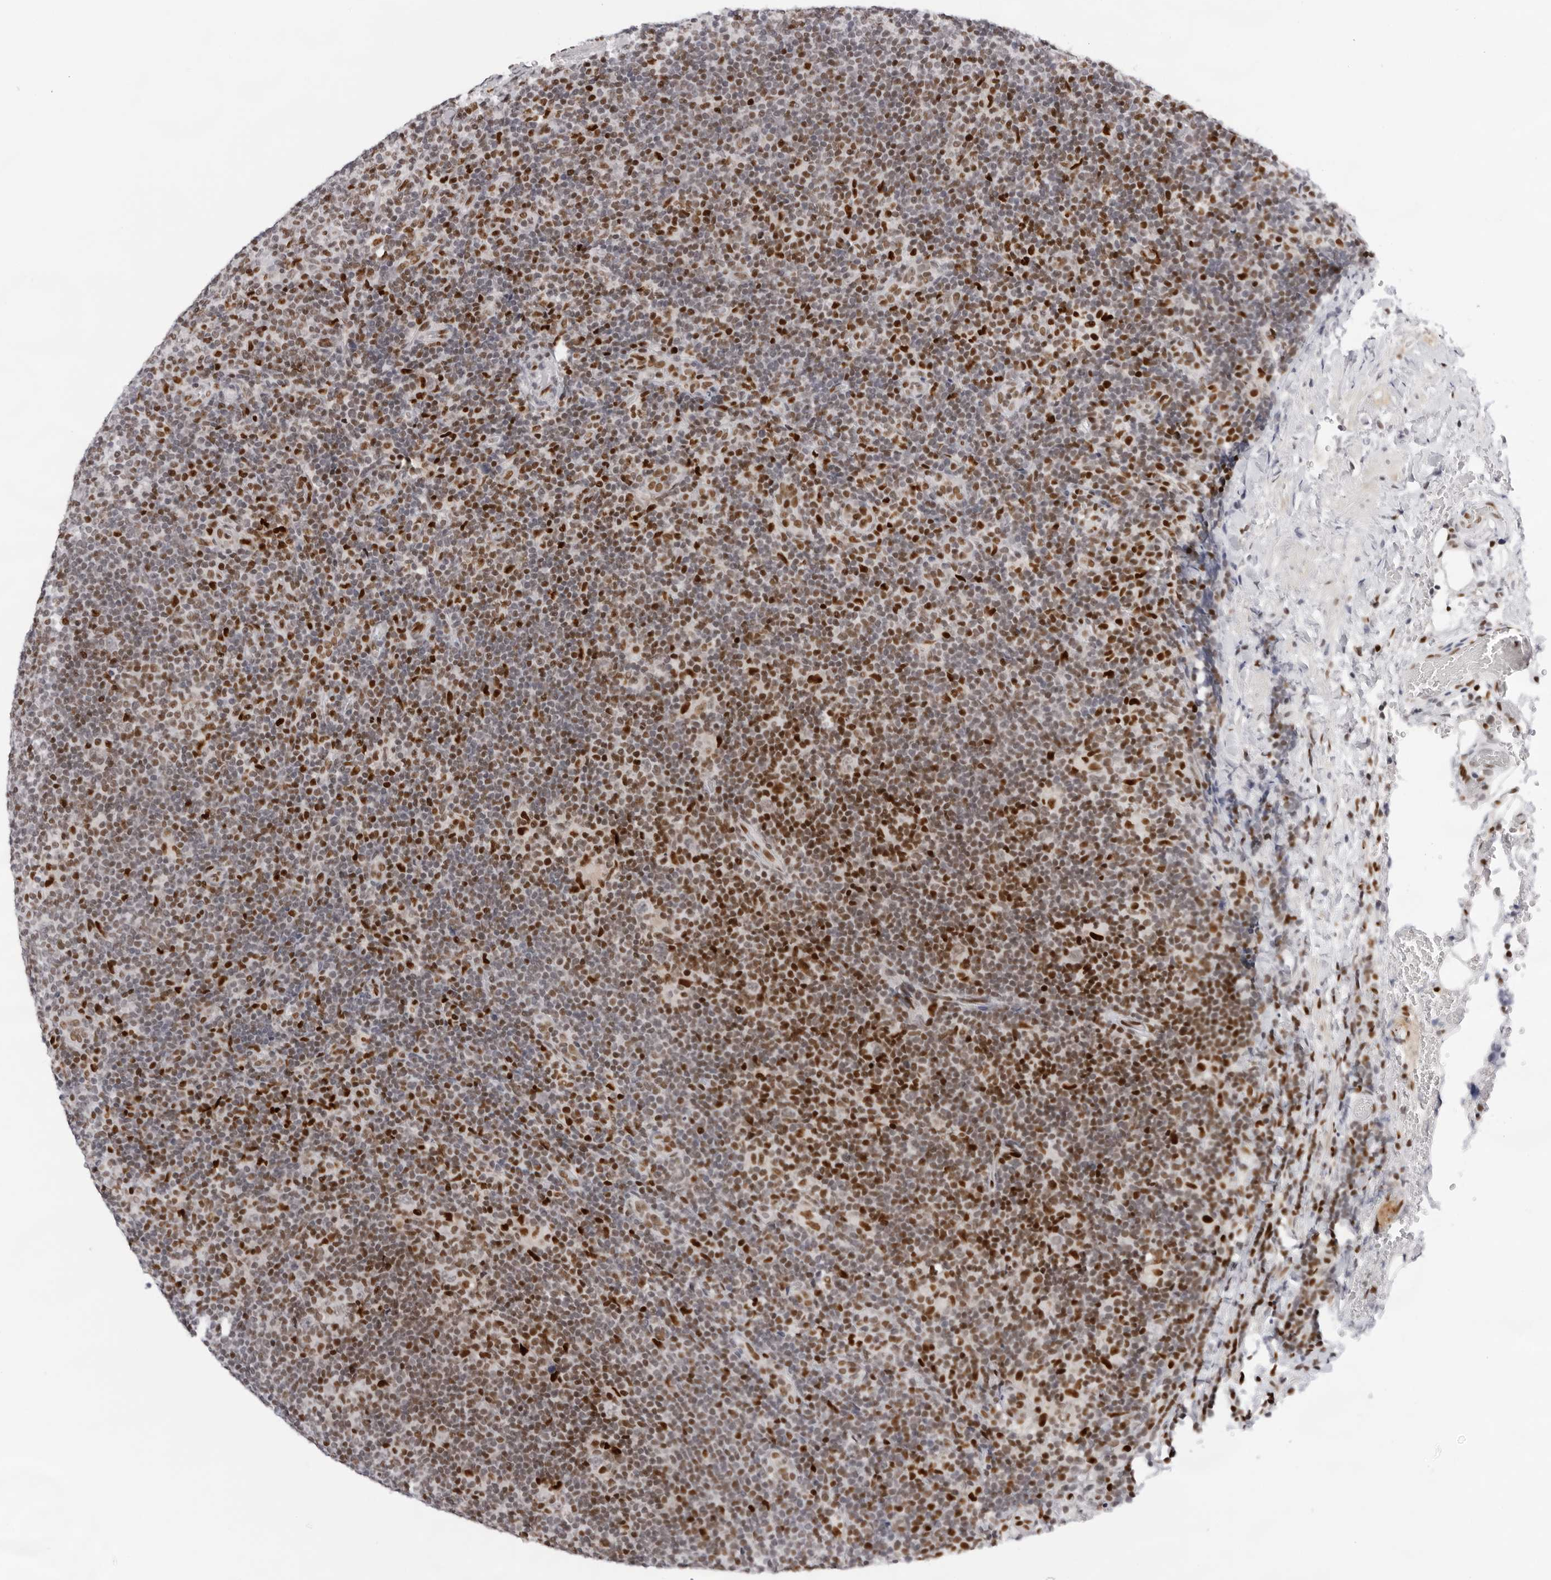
{"staining": {"intensity": "weak", "quantity": "25%-75%", "location": "nuclear"}, "tissue": "lymphoma", "cell_type": "Tumor cells", "image_type": "cancer", "snomed": [{"axis": "morphology", "description": "Hodgkin's disease, NOS"}, {"axis": "topography", "description": "Lymph node"}], "caption": "Hodgkin's disease was stained to show a protein in brown. There is low levels of weak nuclear positivity in approximately 25%-75% of tumor cells.", "gene": "OGG1", "patient": {"sex": "female", "age": 57}}